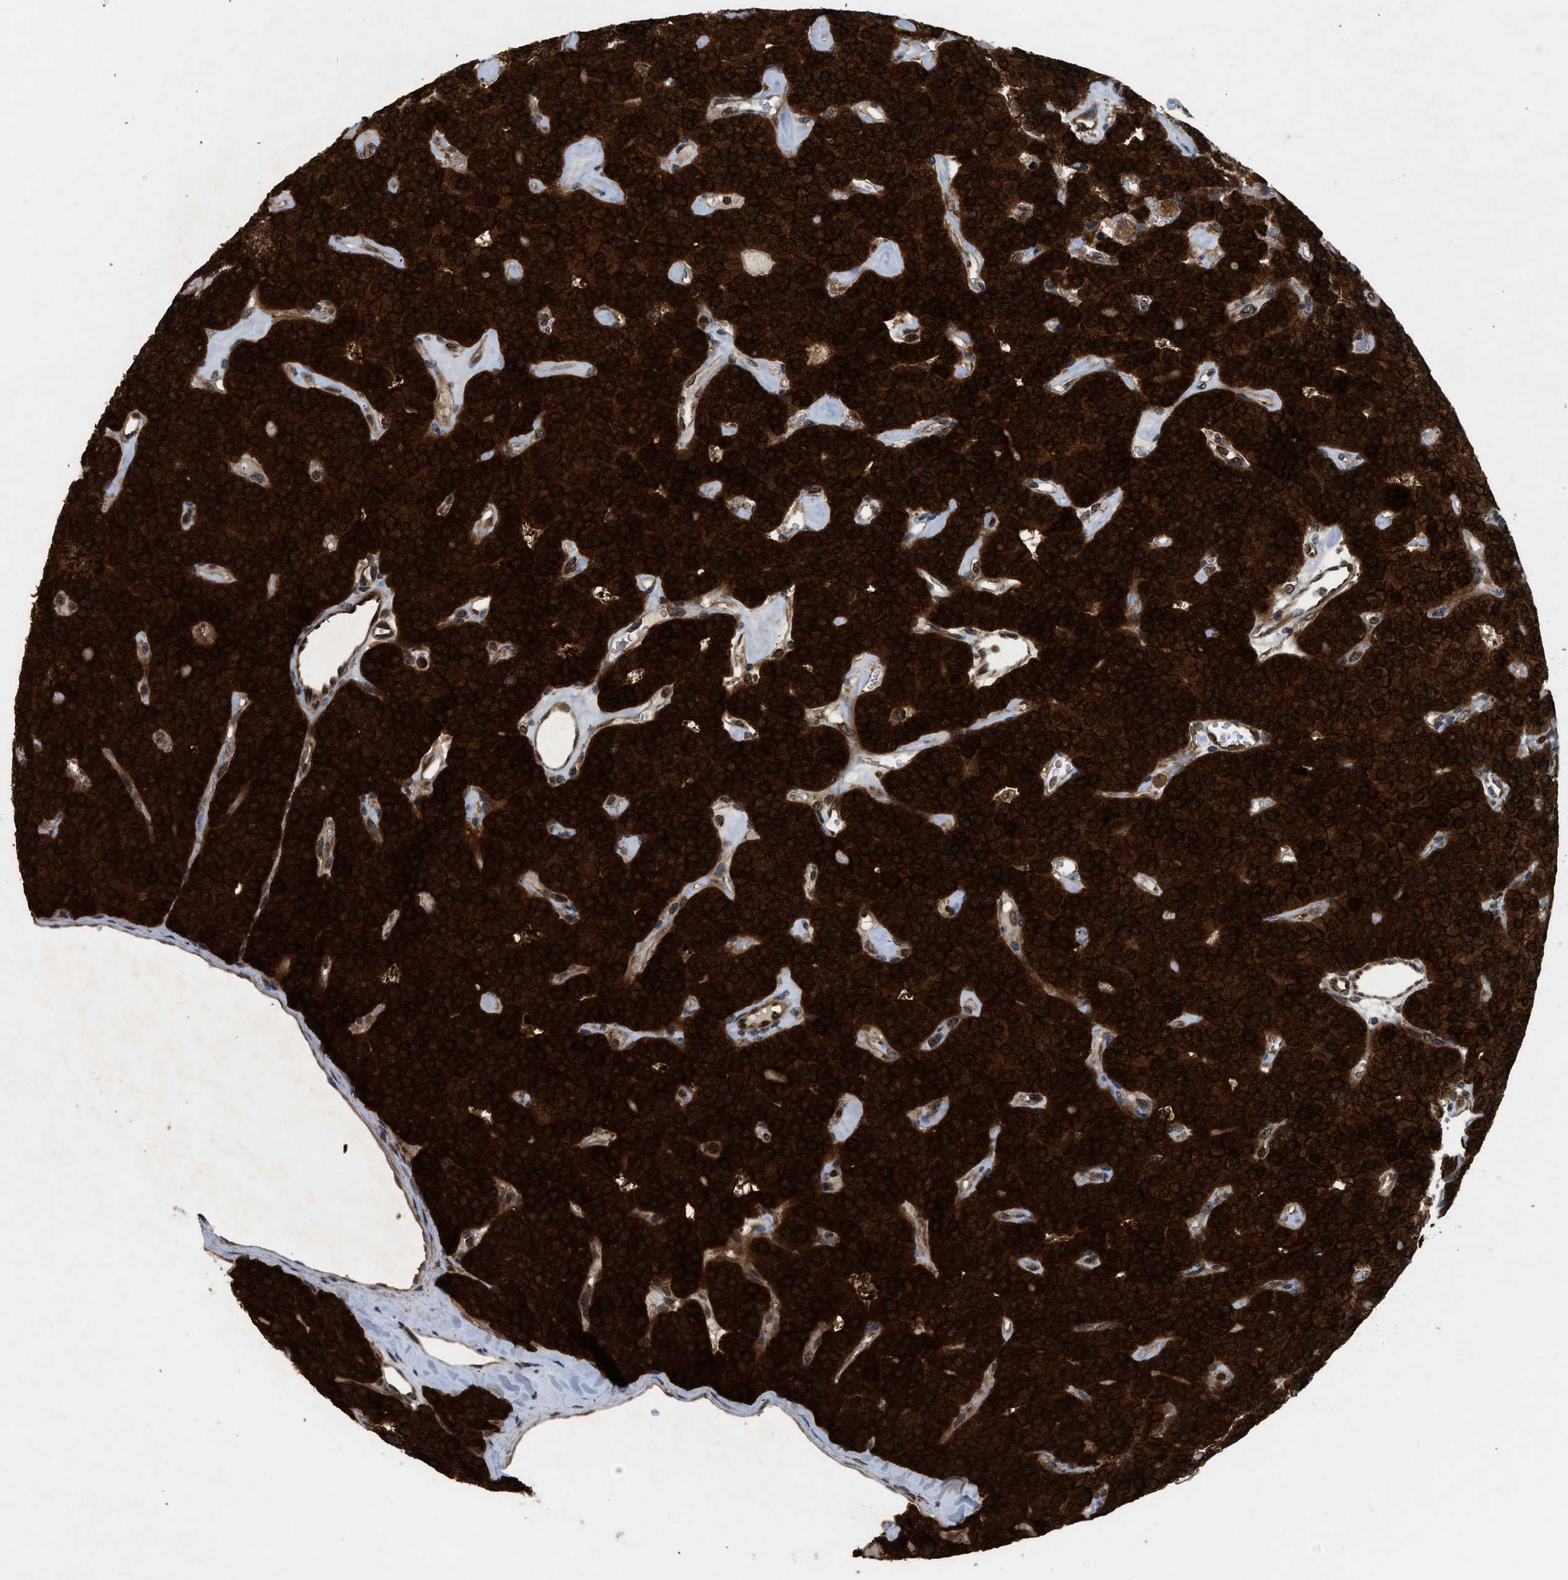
{"staining": {"intensity": "strong", "quantity": ">75%", "location": "cytoplasmic/membranous"}, "tissue": "parathyroid gland", "cell_type": "Glandular cells", "image_type": "normal", "snomed": [{"axis": "morphology", "description": "Normal tissue, NOS"}, {"axis": "morphology", "description": "Adenoma, NOS"}, {"axis": "topography", "description": "Parathyroid gland"}], "caption": "Immunohistochemistry image of unremarkable parathyroid gland: parathyroid gland stained using immunohistochemistry shows high levels of strong protein expression localized specifically in the cytoplasmic/membranous of glandular cells, appearing as a cytoplasmic/membranous brown color.", "gene": "OXSR1", "patient": {"sex": "female", "age": 86}}